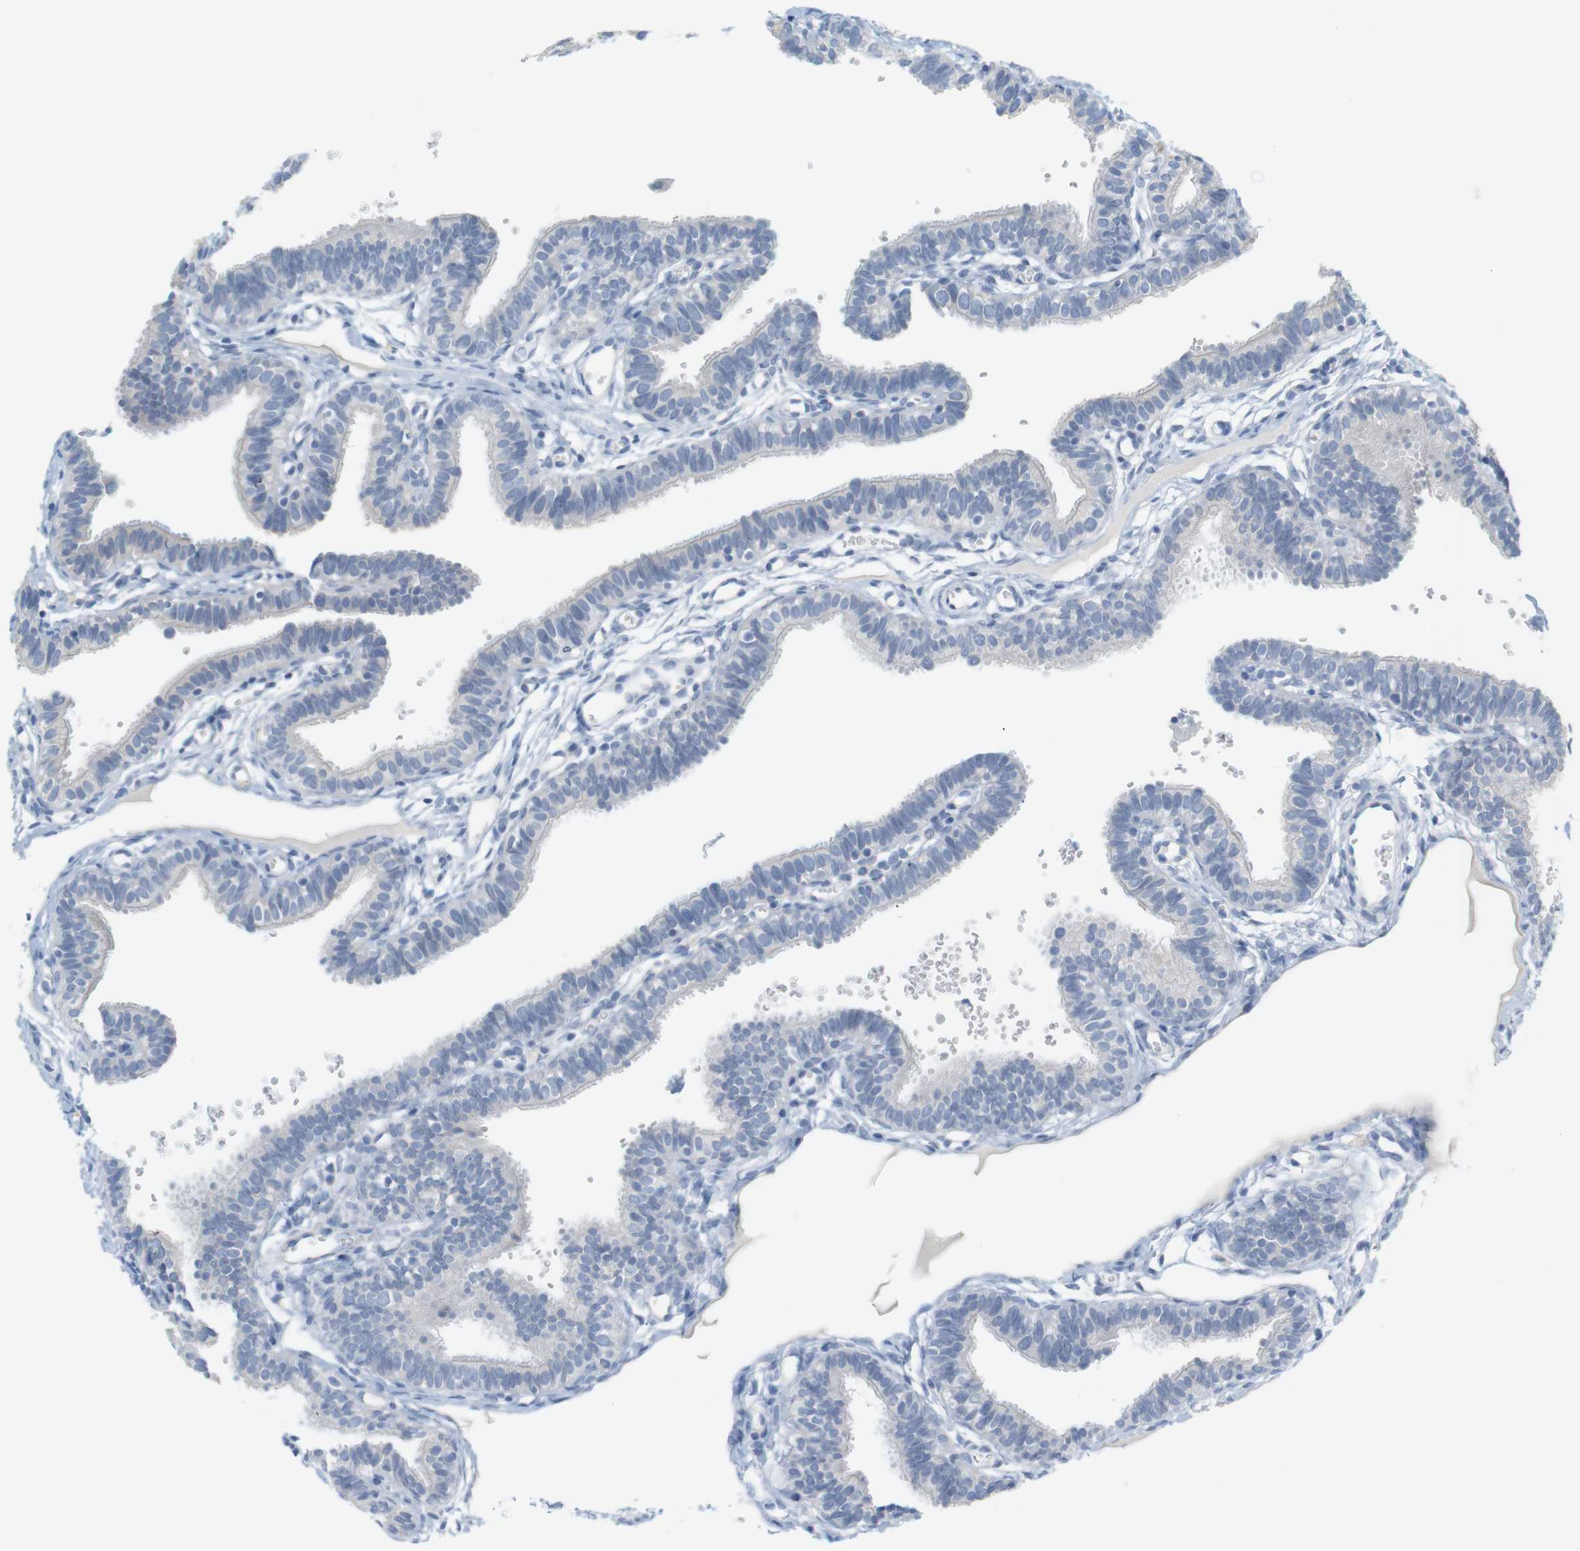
{"staining": {"intensity": "negative", "quantity": "none", "location": "none"}, "tissue": "fallopian tube", "cell_type": "Glandular cells", "image_type": "normal", "snomed": [{"axis": "morphology", "description": "Normal tissue, NOS"}, {"axis": "topography", "description": "Fallopian tube"}, {"axis": "topography", "description": "Placenta"}], "caption": "Histopathology image shows no significant protein positivity in glandular cells of unremarkable fallopian tube.", "gene": "RGS9", "patient": {"sex": "female", "age": 34}}